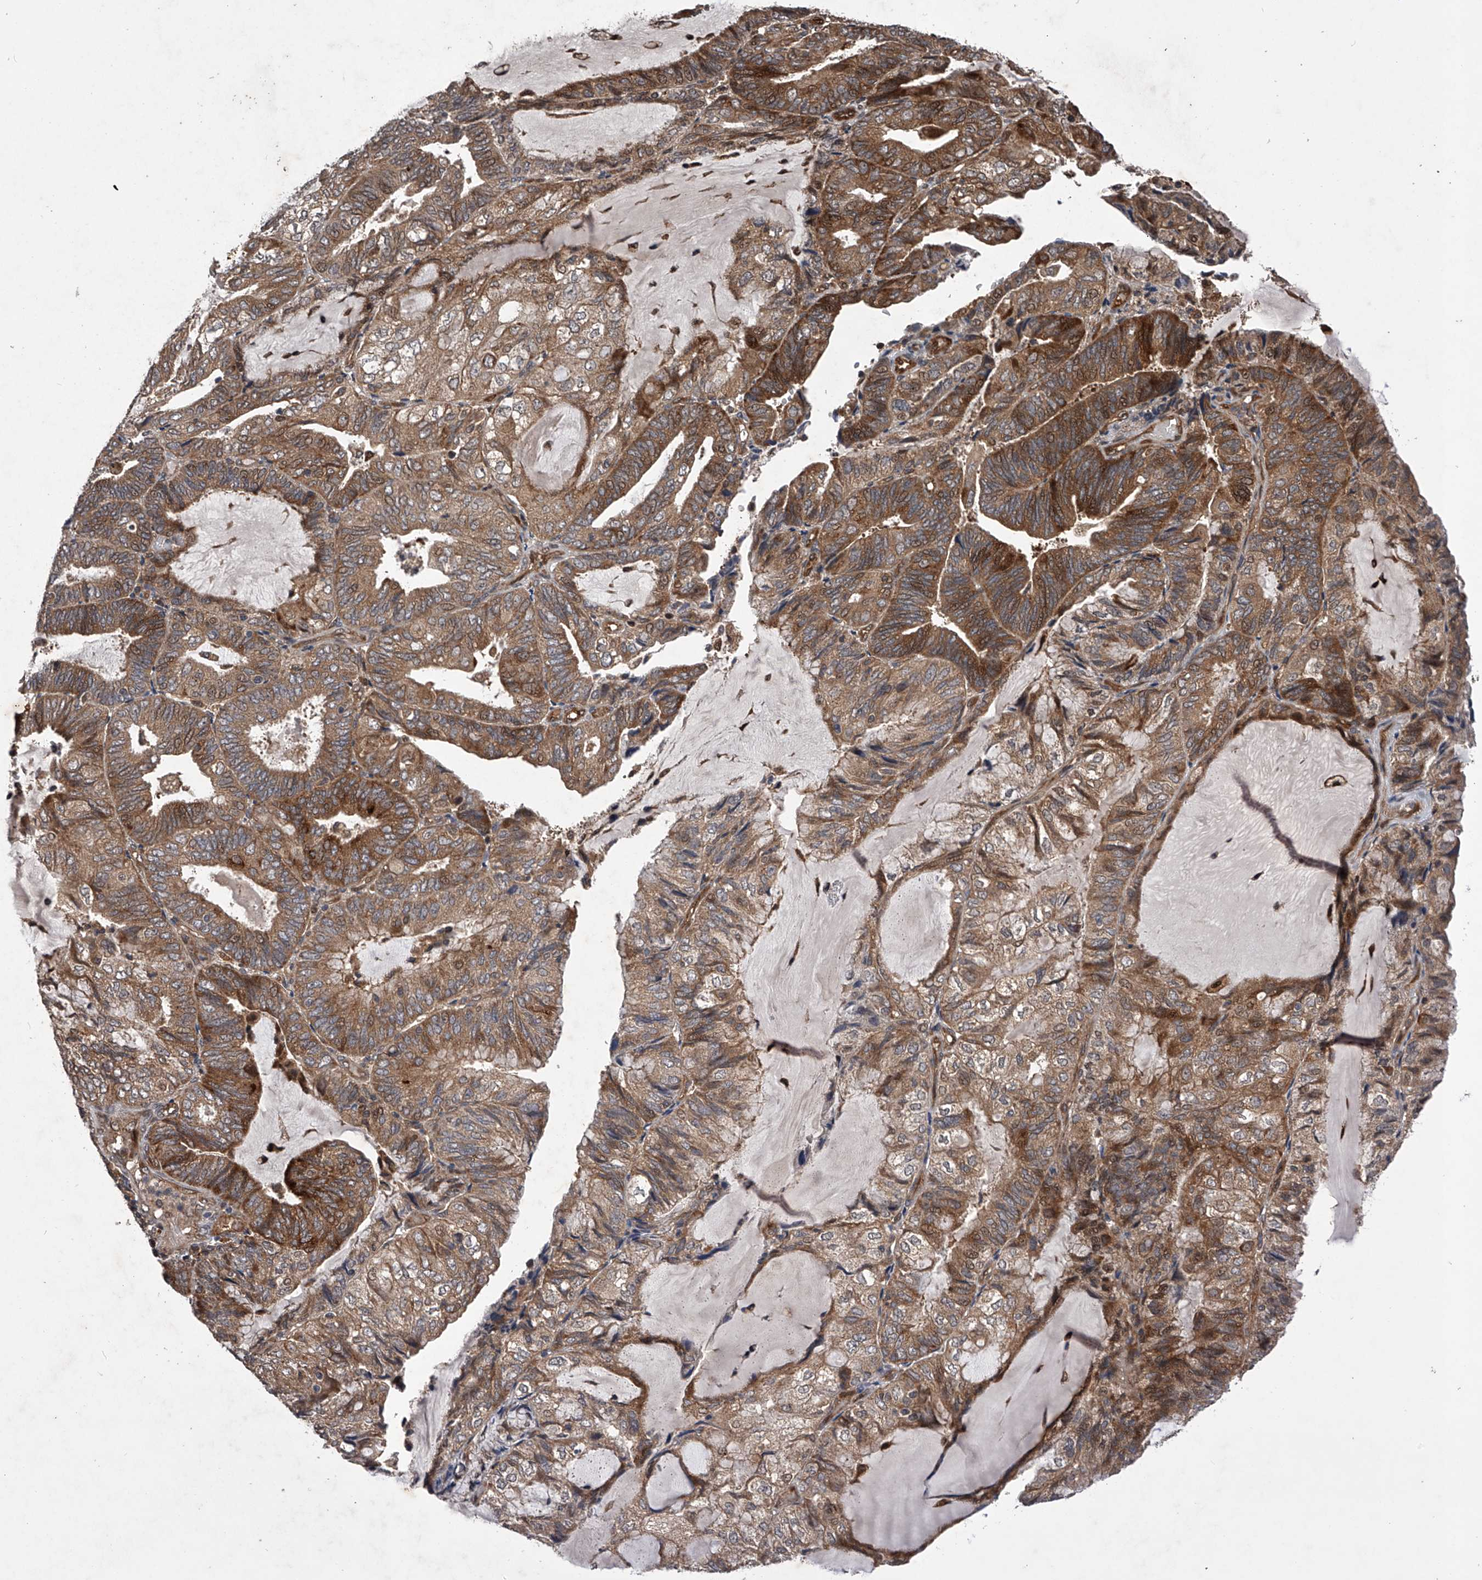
{"staining": {"intensity": "moderate", "quantity": ">75%", "location": "cytoplasmic/membranous"}, "tissue": "endometrial cancer", "cell_type": "Tumor cells", "image_type": "cancer", "snomed": [{"axis": "morphology", "description": "Adenocarcinoma, NOS"}, {"axis": "topography", "description": "Endometrium"}], "caption": "Immunohistochemical staining of human endometrial cancer (adenocarcinoma) displays medium levels of moderate cytoplasmic/membranous expression in approximately >75% of tumor cells. Using DAB (brown) and hematoxylin (blue) stains, captured at high magnification using brightfield microscopy.", "gene": "MAP3K11", "patient": {"sex": "female", "age": 81}}